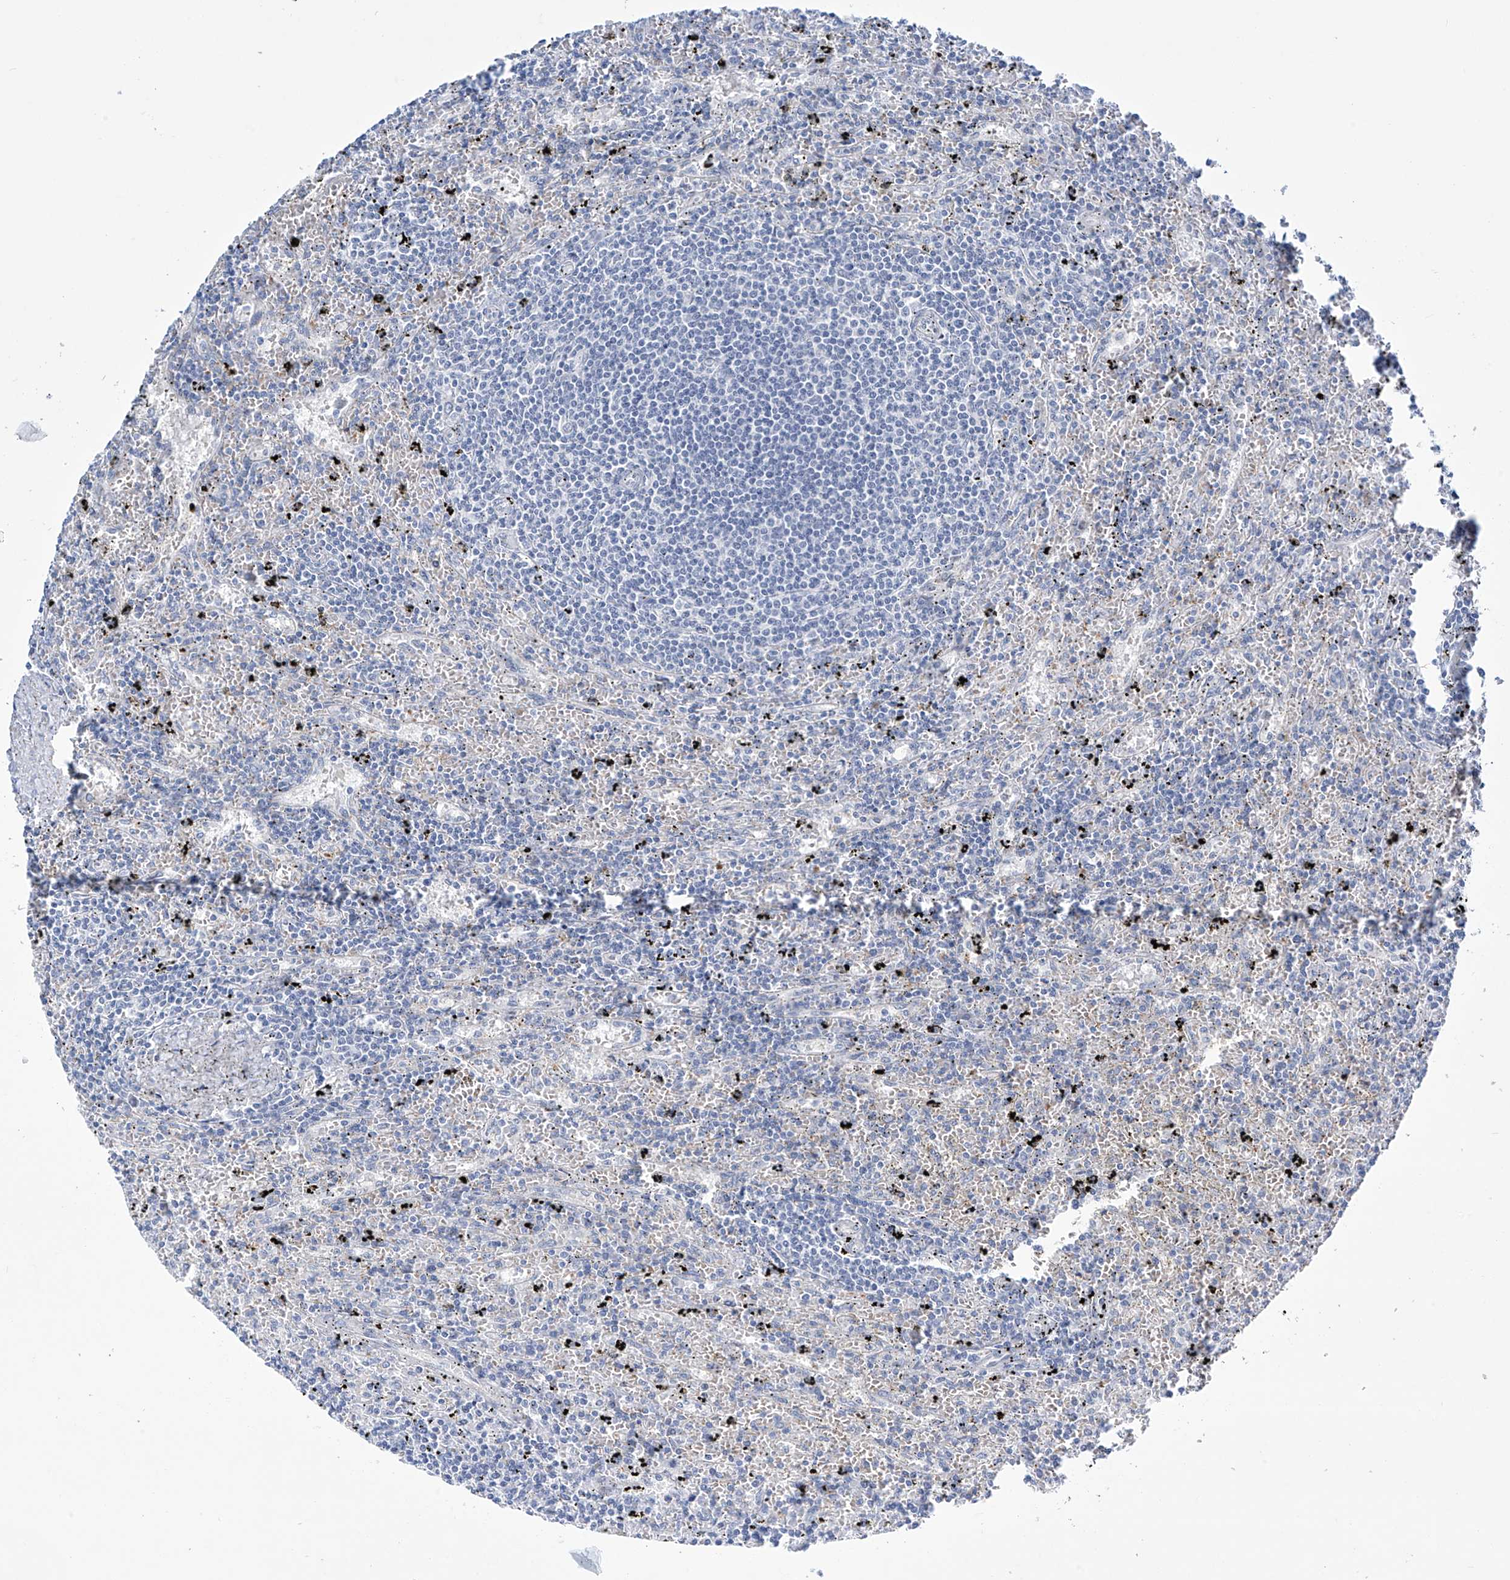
{"staining": {"intensity": "negative", "quantity": "none", "location": "none"}, "tissue": "lymphoma", "cell_type": "Tumor cells", "image_type": "cancer", "snomed": [{"axis": "morphology", "description": "Malignant lymphoma, non-Hodgkin's type, Low grade"}, {"axis": "topography", "description": "Spleen"}], "caption": "Immunohistochemistry of malignant lymphoma, non-Hodgkin's type (low-grade) exhibits no staining in tumor cells. Nuclei are stained in blue.", "gene": "TRIM60", "patient": {"sex": "male", "age": 76}}